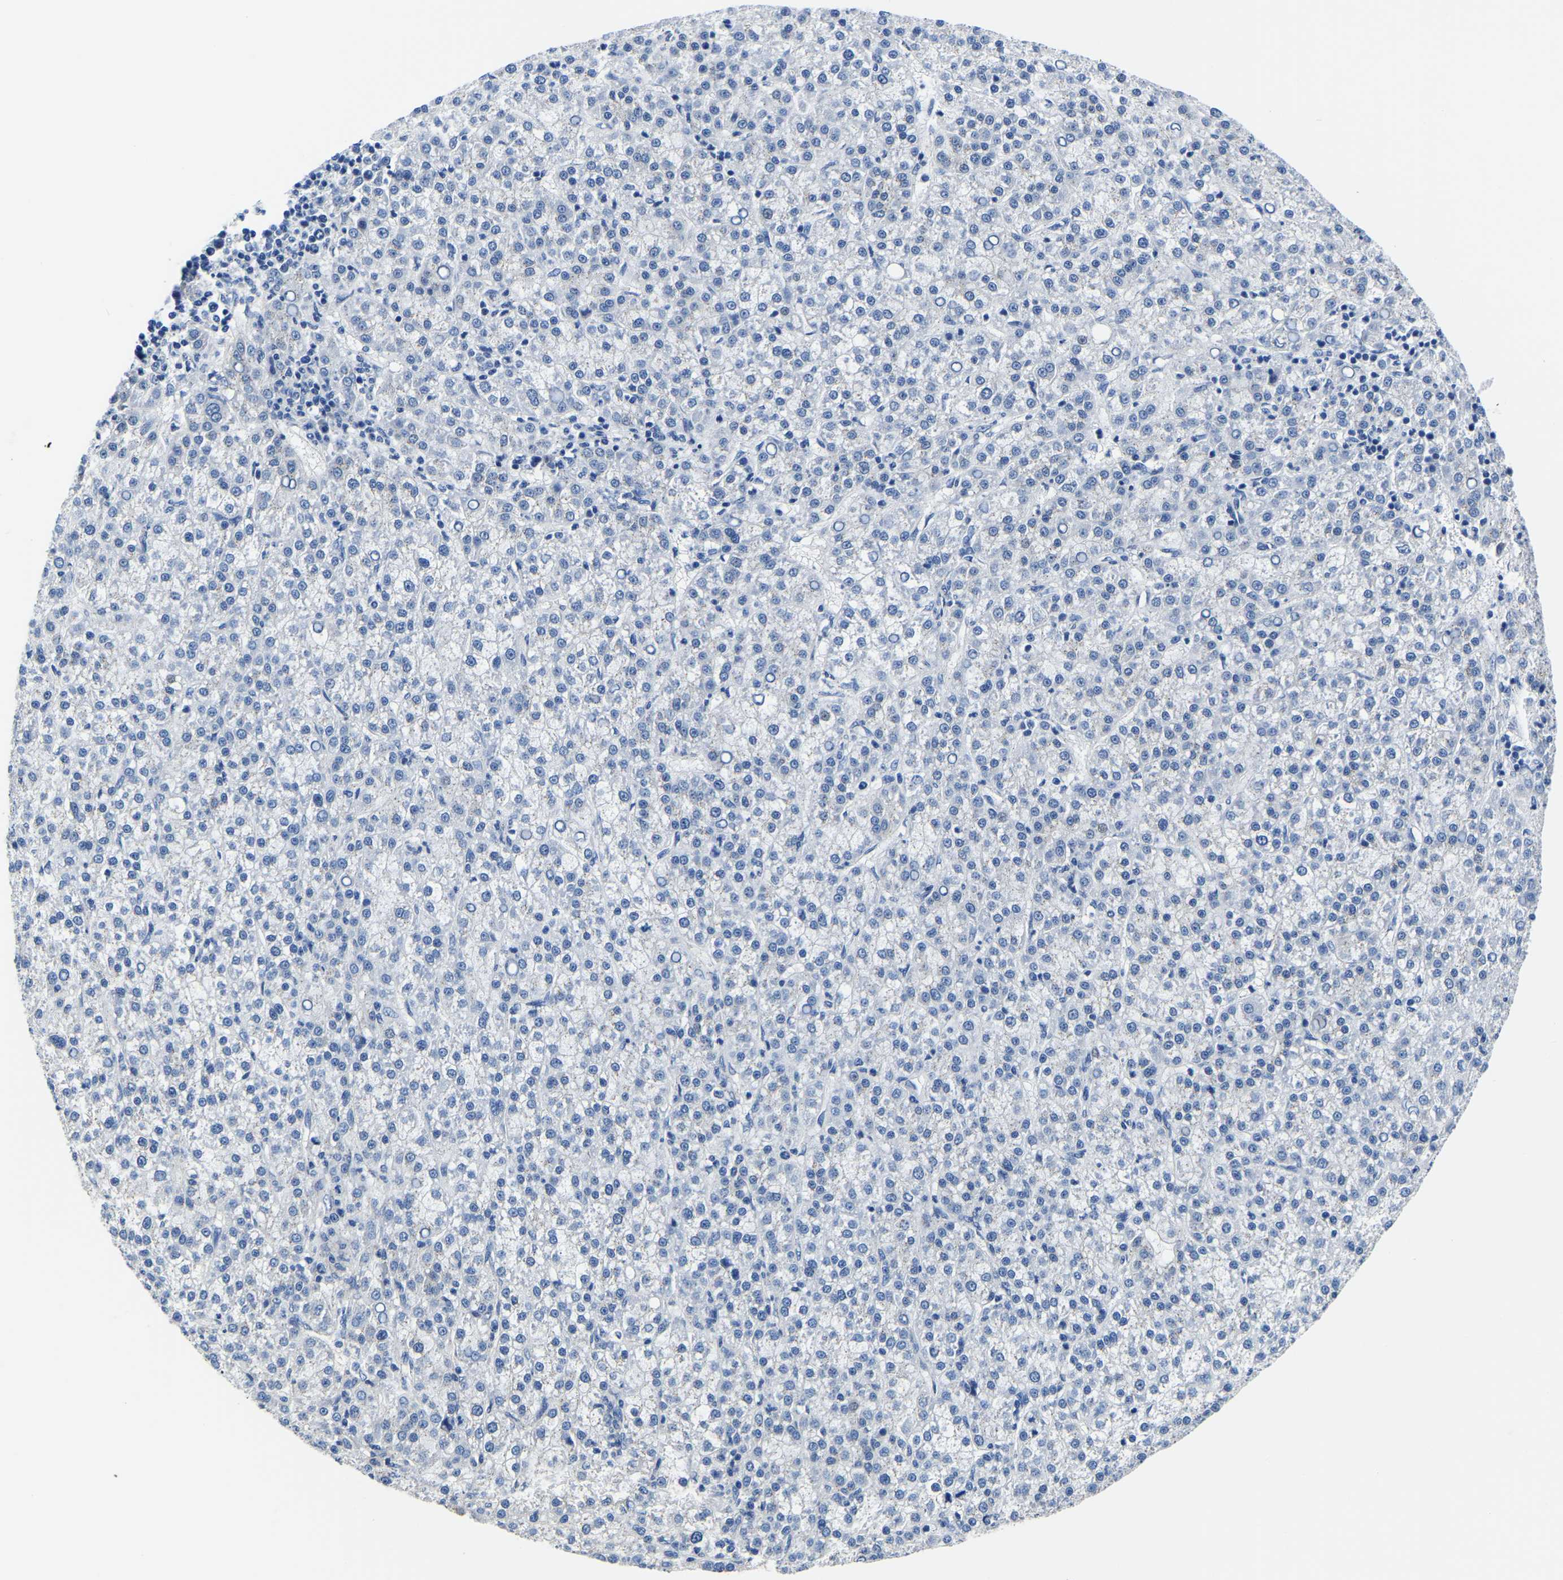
{"staining": {"intensity": "negative", "quantity": "none", "location": "none"}, "tissue": "liver cancer", "cell_type": "Tumor cells", "image_type": "cancer", "snomed": [{"axis": "morphology", "description": "Carcinoma, Hepatocellular, NOS"}, {"axis": "topography", "description": "Liver"}], "caption": "IHC image of human liver hepatocellular carcinoma stained for a protein (brown), which displays no positivity in tumor cells.", "gene": "TFG", "patient": {"sex": "female", "age": 58}}